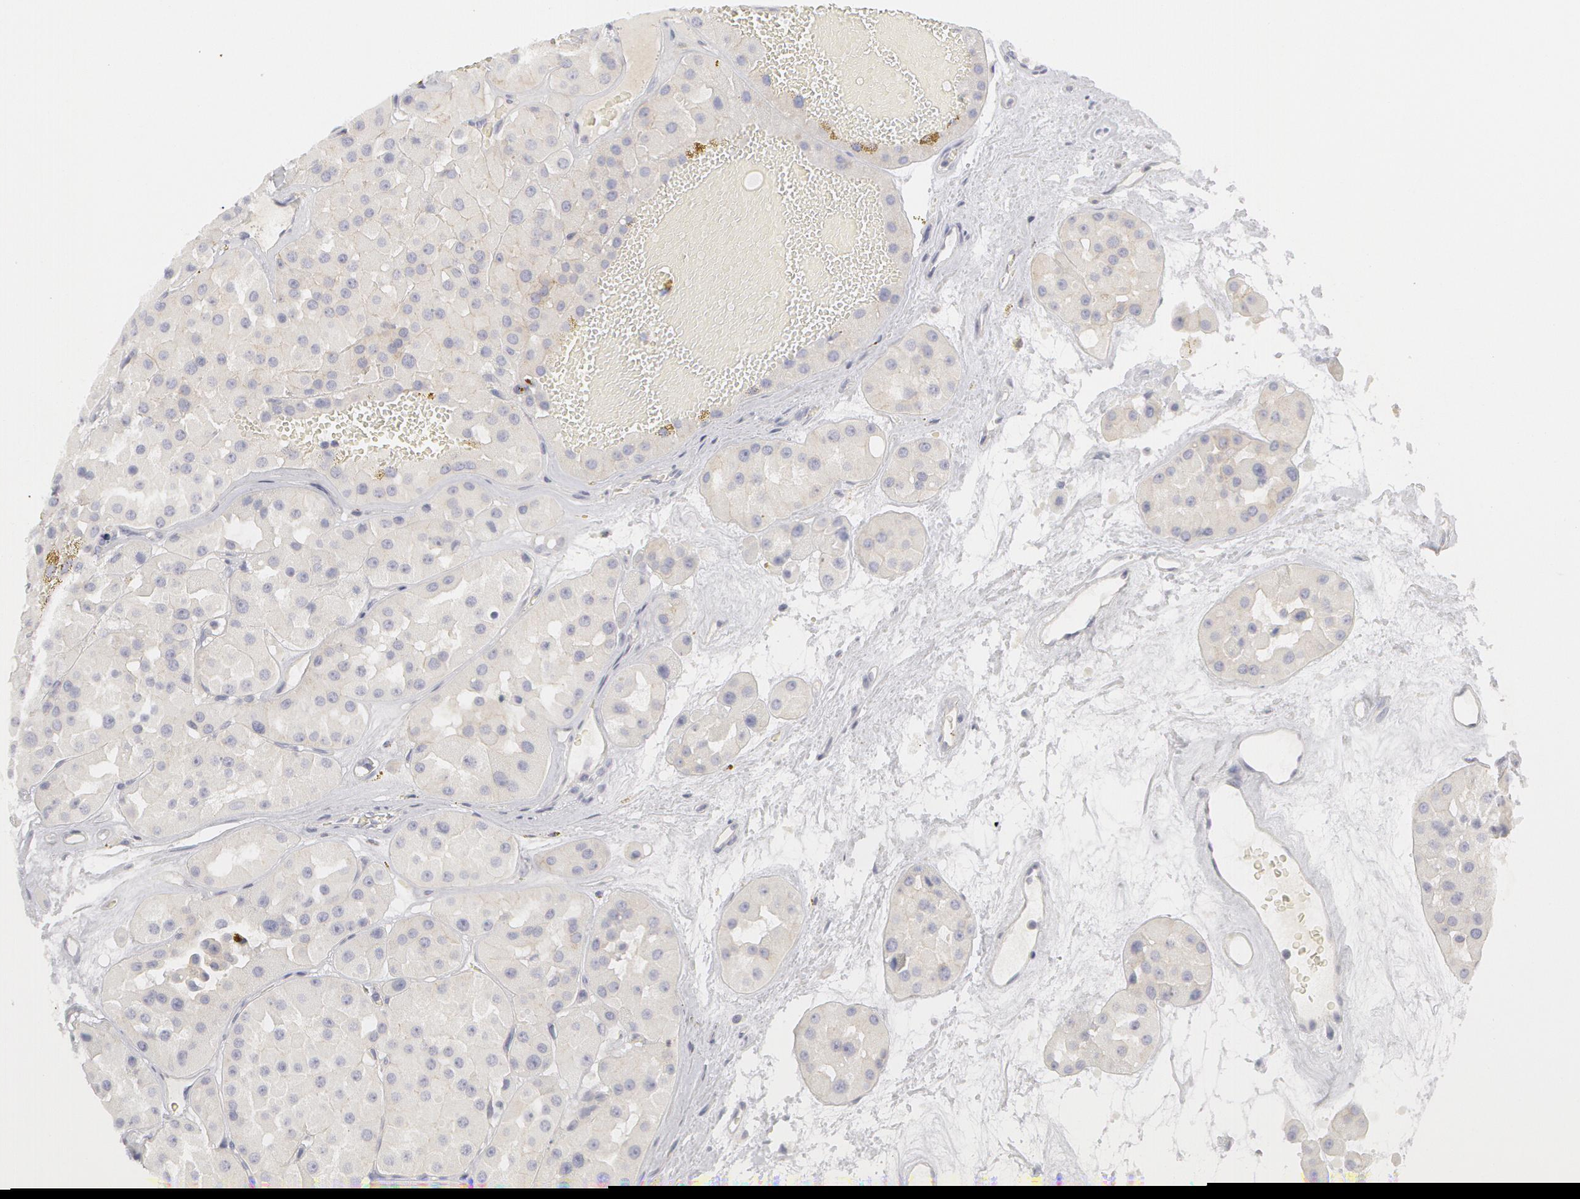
{"staining": {"intensity": "negative", "quantity": "none", "location": "none"}, "tissue": "renal cancer", "cell_type": "Tumor cells", "image_type": "cancer", "snomed": [{"axis": "morphology", "description": "Adenocarcinoma, uncertain malignant potential"}, {"axis": "topography", "description": "Kidney"}], "caption": "High power microscopy photomicrograph of an immunohistochemistry micrograph of adenocarcinoma,  uncertain malignant potential (renal), revealing no significant positivity in tumor cells.", "gene": "ABCB1", "patient": {"sex": "male", "age": 63}}